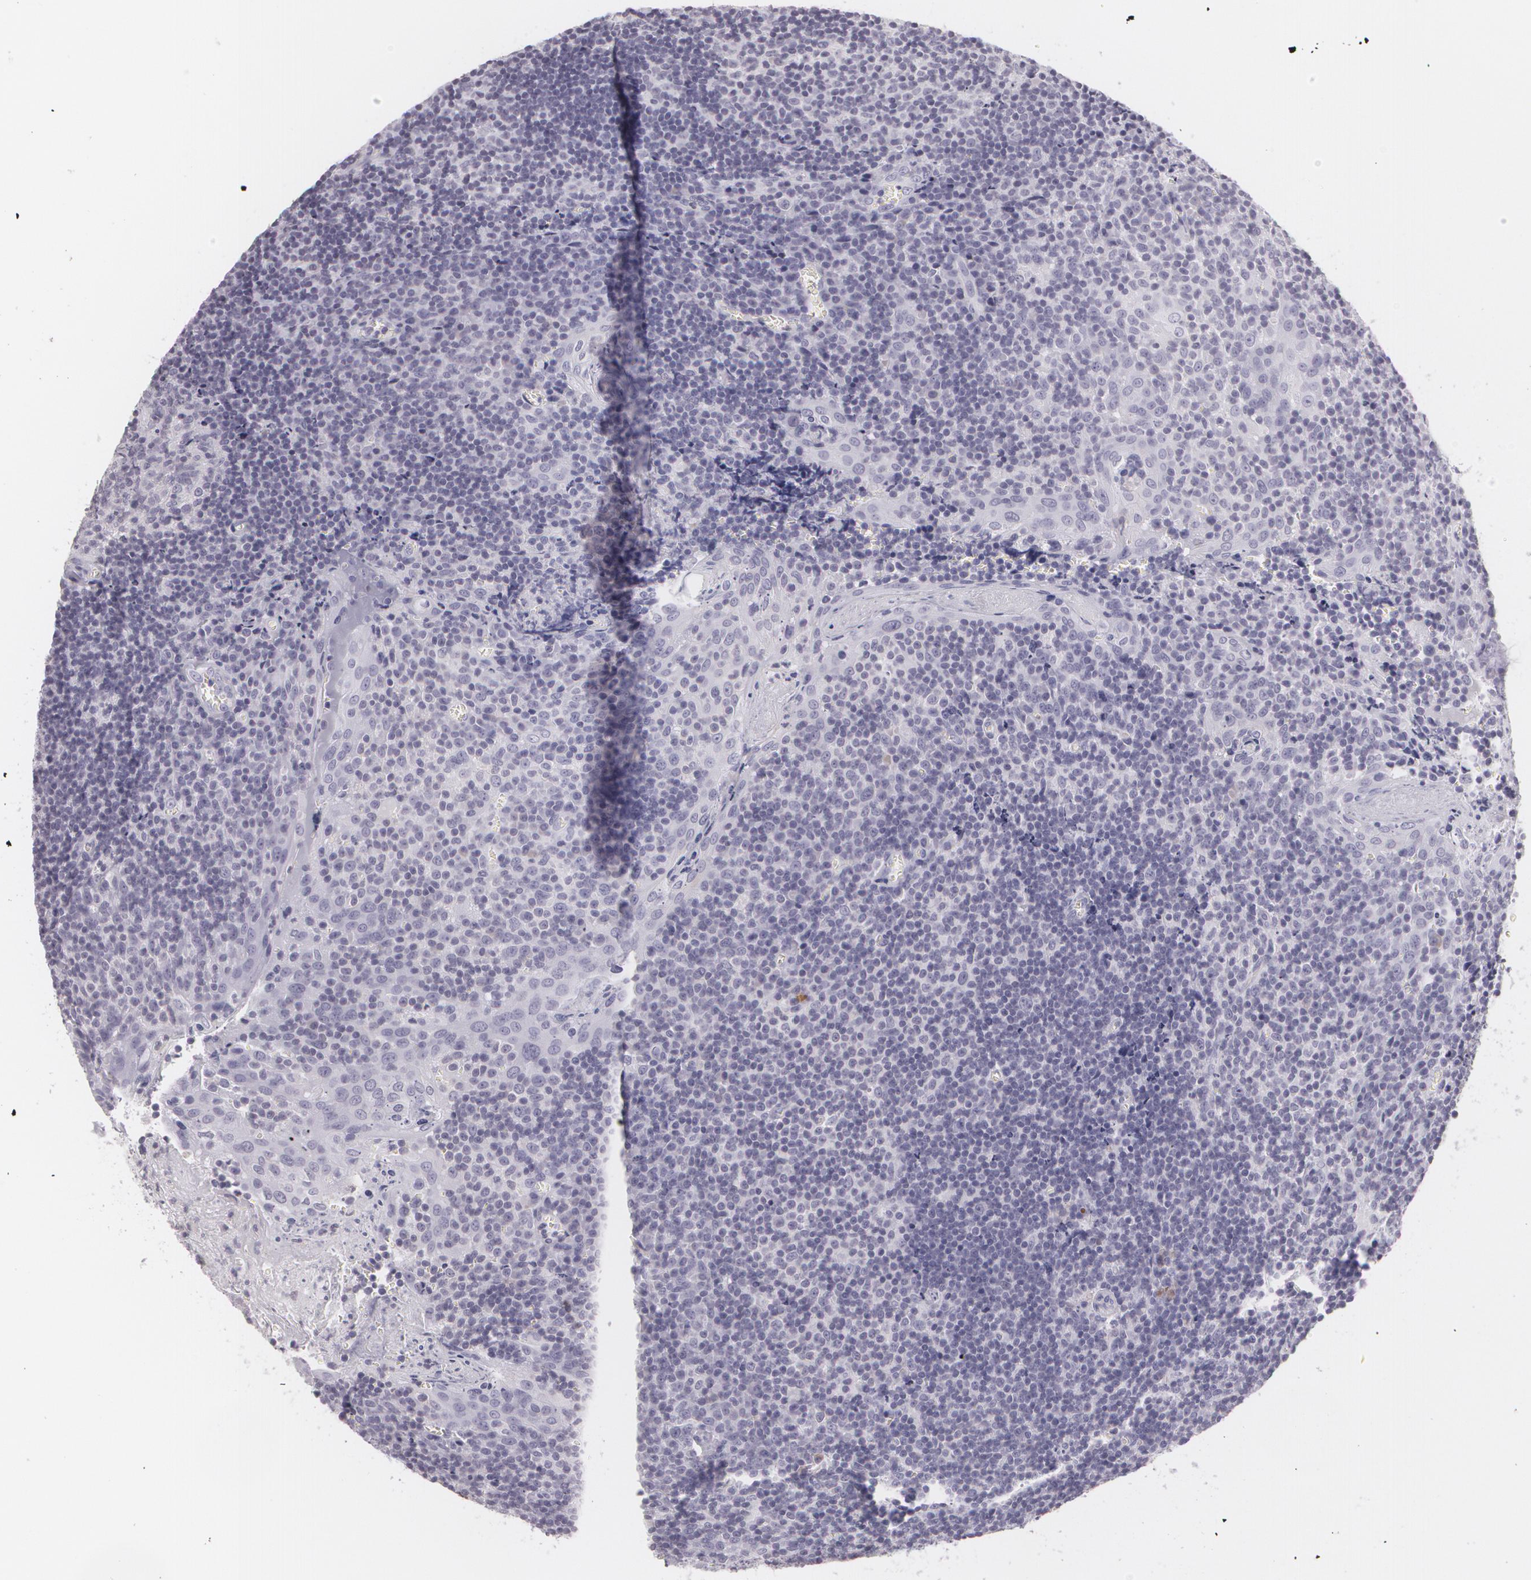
{"staining": {"intensity": "negative", "quantity": "none", "location": "none"}, "tissue": "tonsil", "cell_type": "Germinal center cells", "image_type": "normal", "snomed": [{"axis": "morphology", "description": "Normal tissue, NOS"}, {"axis": "topography", "description": "Tonsil"}], "caption": "Germinal center cells show no significant expression in benign tonsil. (Brightfield microscopy of DAB (3,3'-diaminobenzidine) immunohistochemistry (IHC) at high magnification).", "gene": "MAP2", "patient": {"sex": "male", "age": 20}}